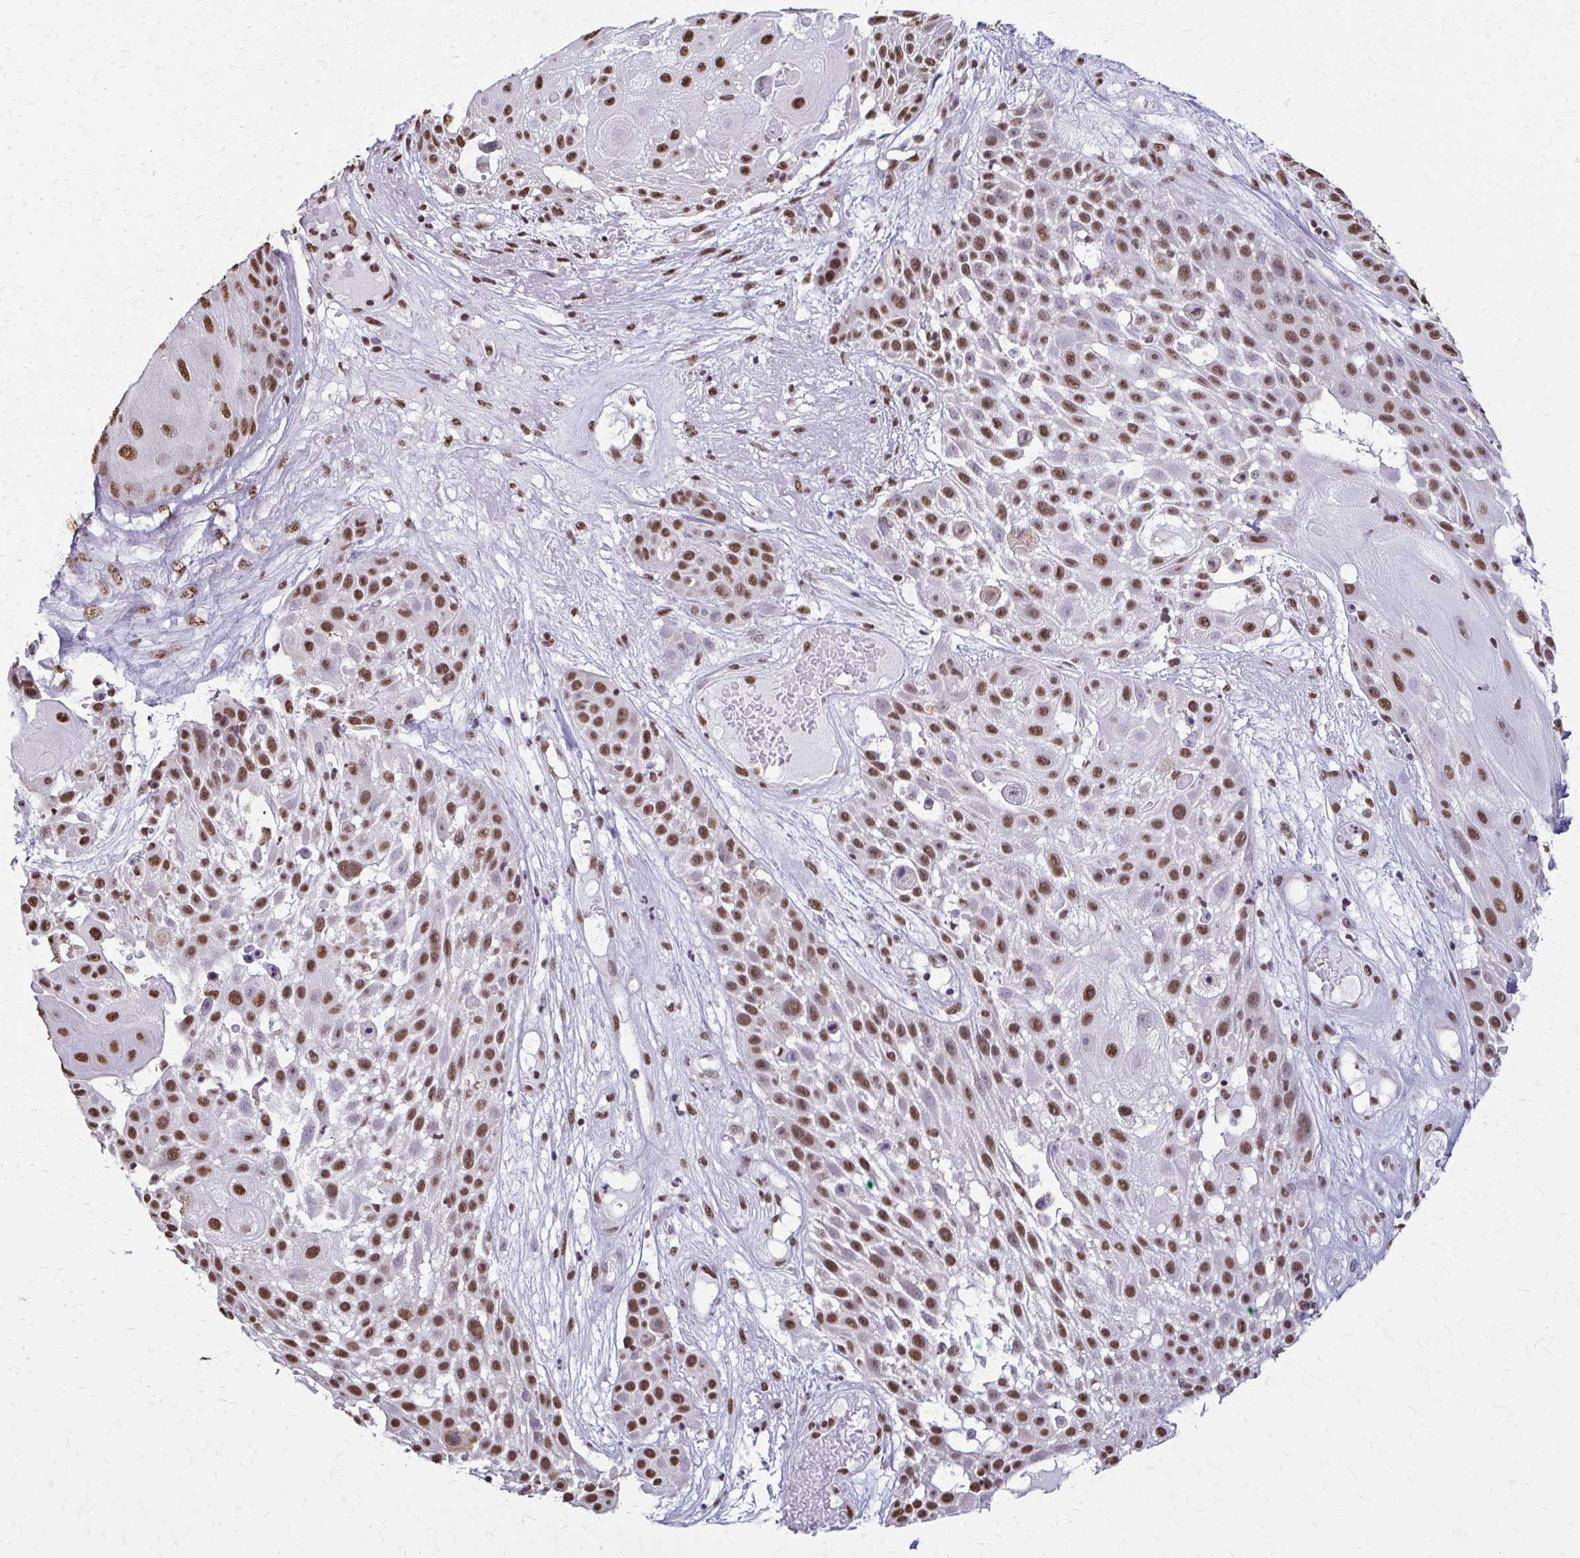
{"staining": {"intensity": "moderate", "quantity": ">75%", "location": "nuclear"}, "tissue": "skin cancer", "cell_type": "Tumor cells", "image_type": "cancer", "snomed": [{"axis": "morphology", "description": "Squamous cell carcinoma, NOS"}, {"axis": "topography", "description": "Skin"}], "caption": "Moderate nuclear positivity is appreciated in about >75% of tumor cells in skin cancer.", "gene": "SNRPA", "patient": {"sex": "female", "age": 86}}